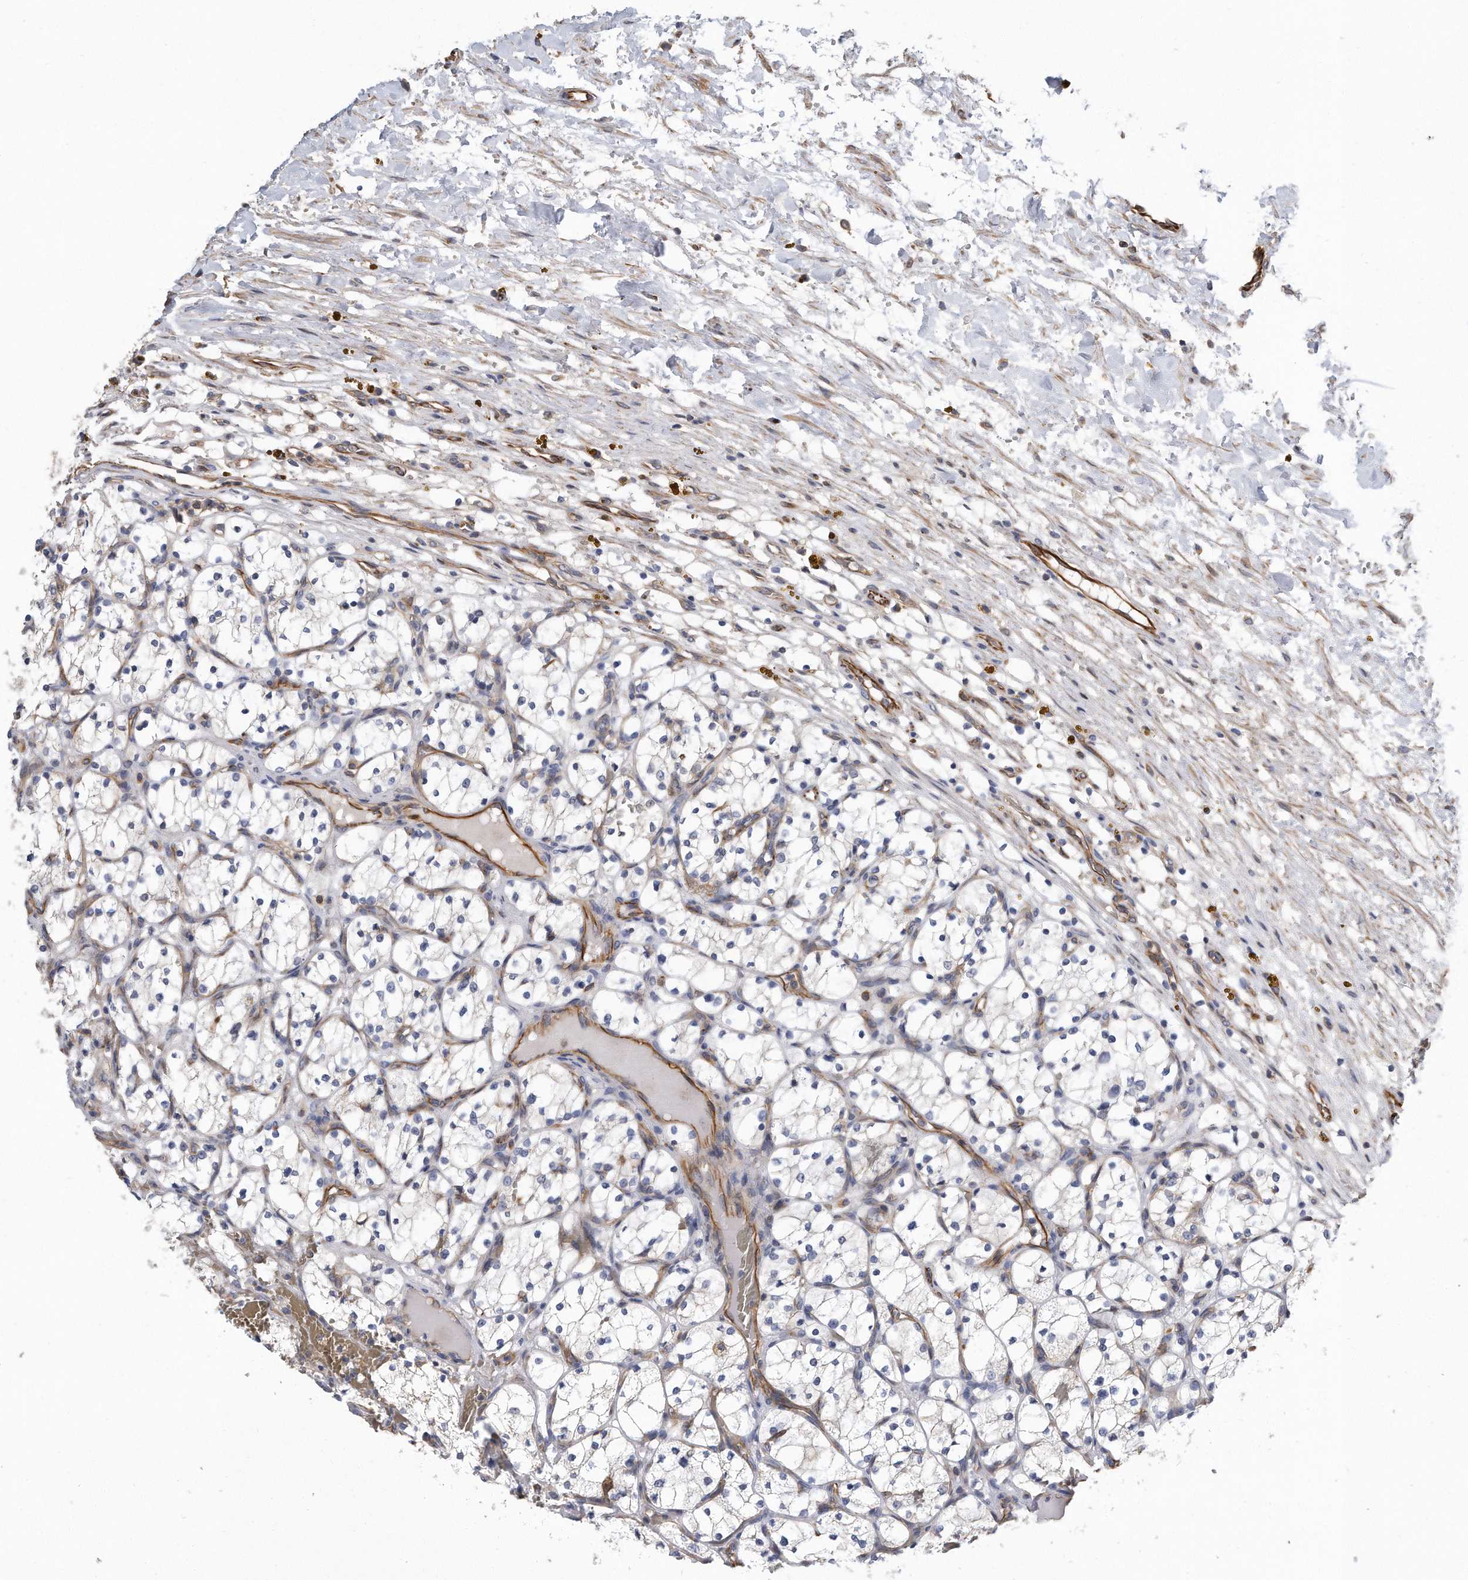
{"staining": {"intensity": "negative", "quantity": "none", "location": "none"}, "tissue": "renal cancer", "cell_type": "Tumor cells", "image_type": "cancer", "snomed": [{"axis": "morphology", "description": "Adenocarcinoma, NOS"}, {"axis": "topography", "description": "Kidney"}], "caption": "IHC photomicrograph of human renal cancer (adenocarcinoma) stained for a protein (brown), which reveals no staining in tumor cells. (DAB immunohistochemistry, high magnification).", "gene": "GPC1", "patient": {"sex": "female", "age": 69}}